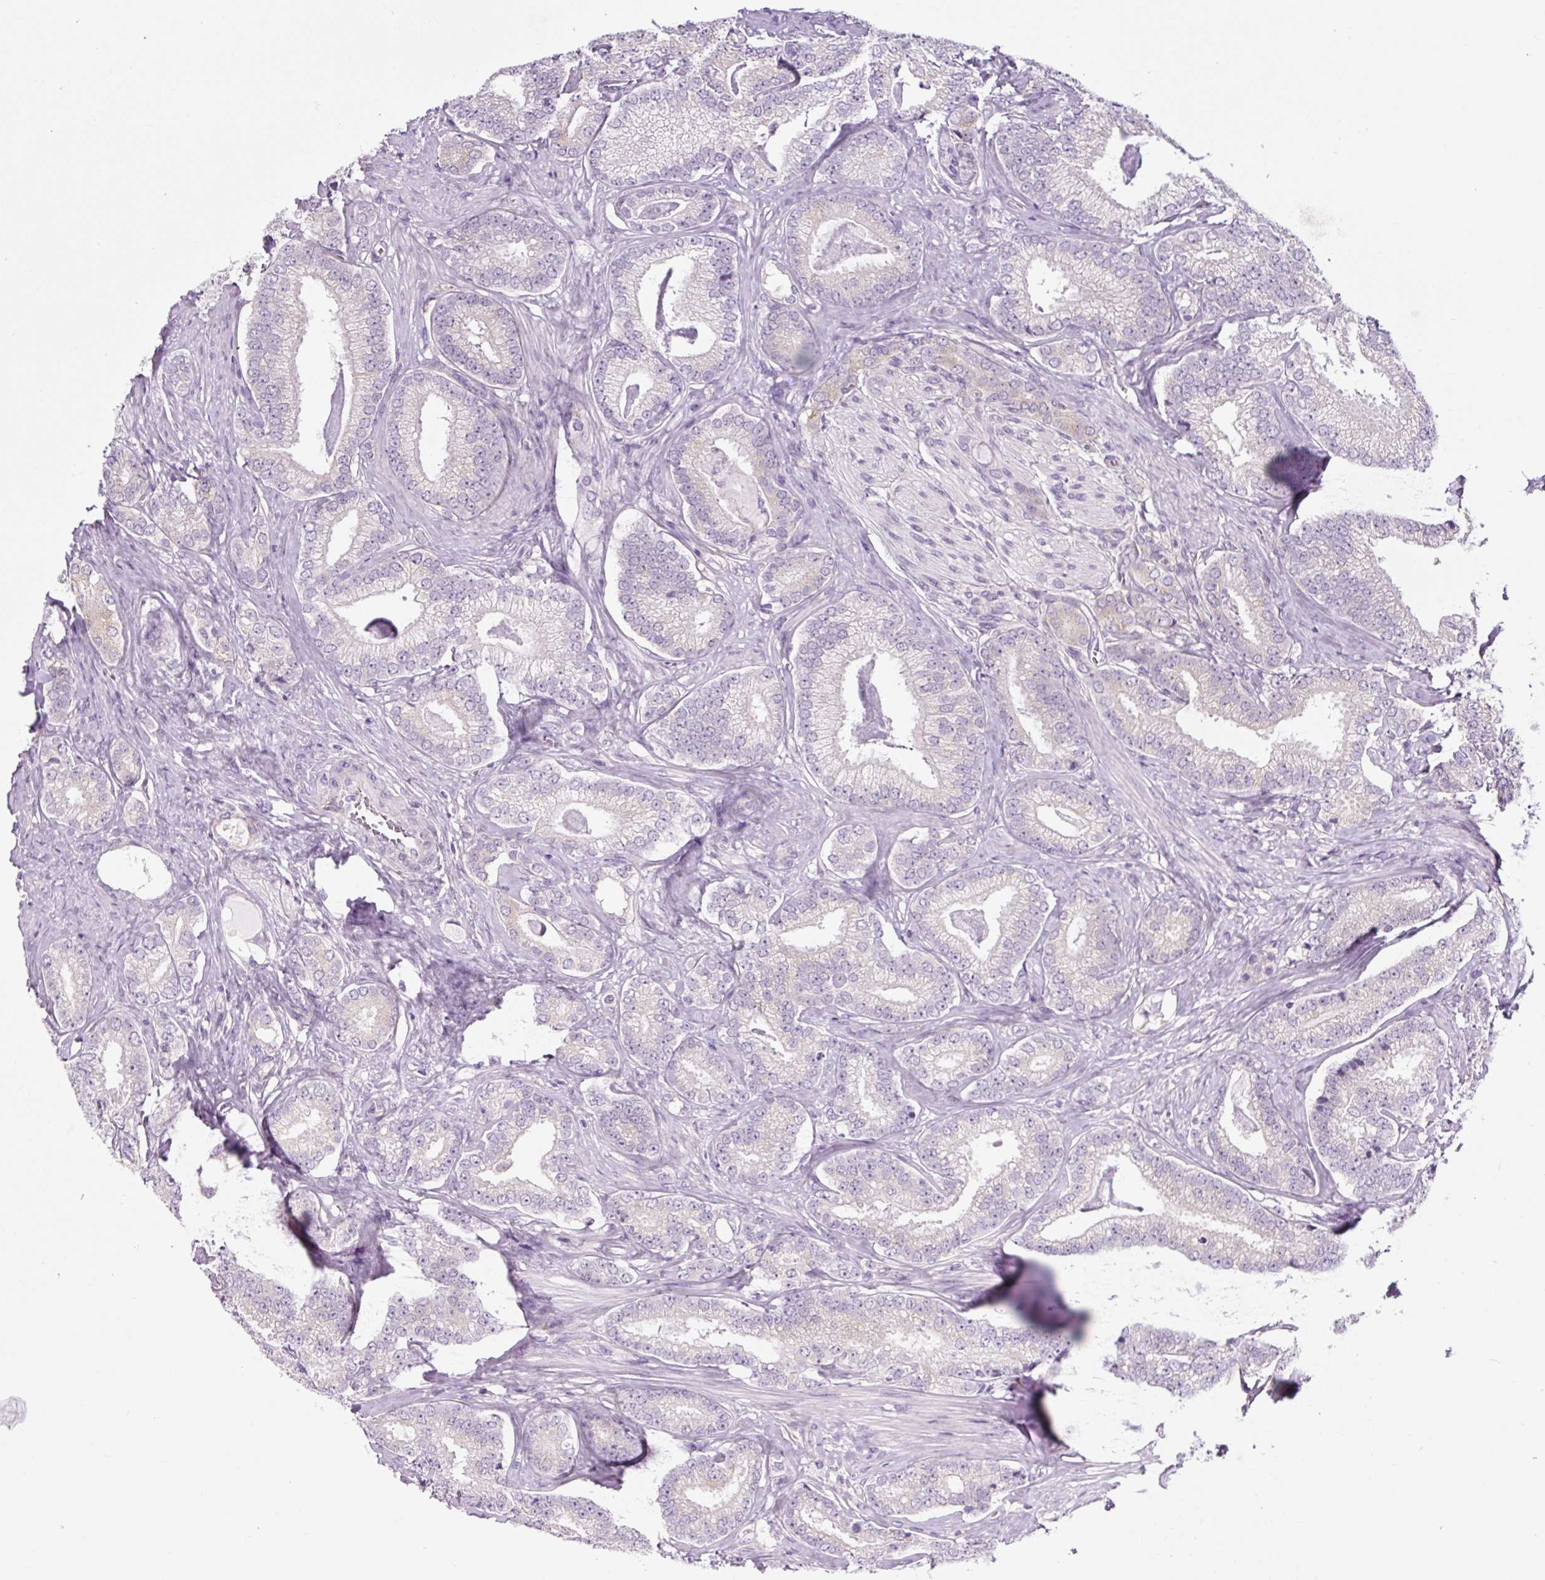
{"staining": {"intensity": "negative", "quantity": "none", "location": "none"}, "tissue": "prostate cancer", "cell_type": "Tumor cells", "image_type": "cancer", "snomed": [{"axis": "morphology", "description": "Adenocarcinoma, Low grade"}, {"axis": "topography", "description": "Prostate"}], "caption": "Immunohistochemistry of human low-grade adenocarcinoma (prostate) reveals no staining in tumor cells.", "gene": "GORASP1", "patient": {"sex": "male", "age": 63}}